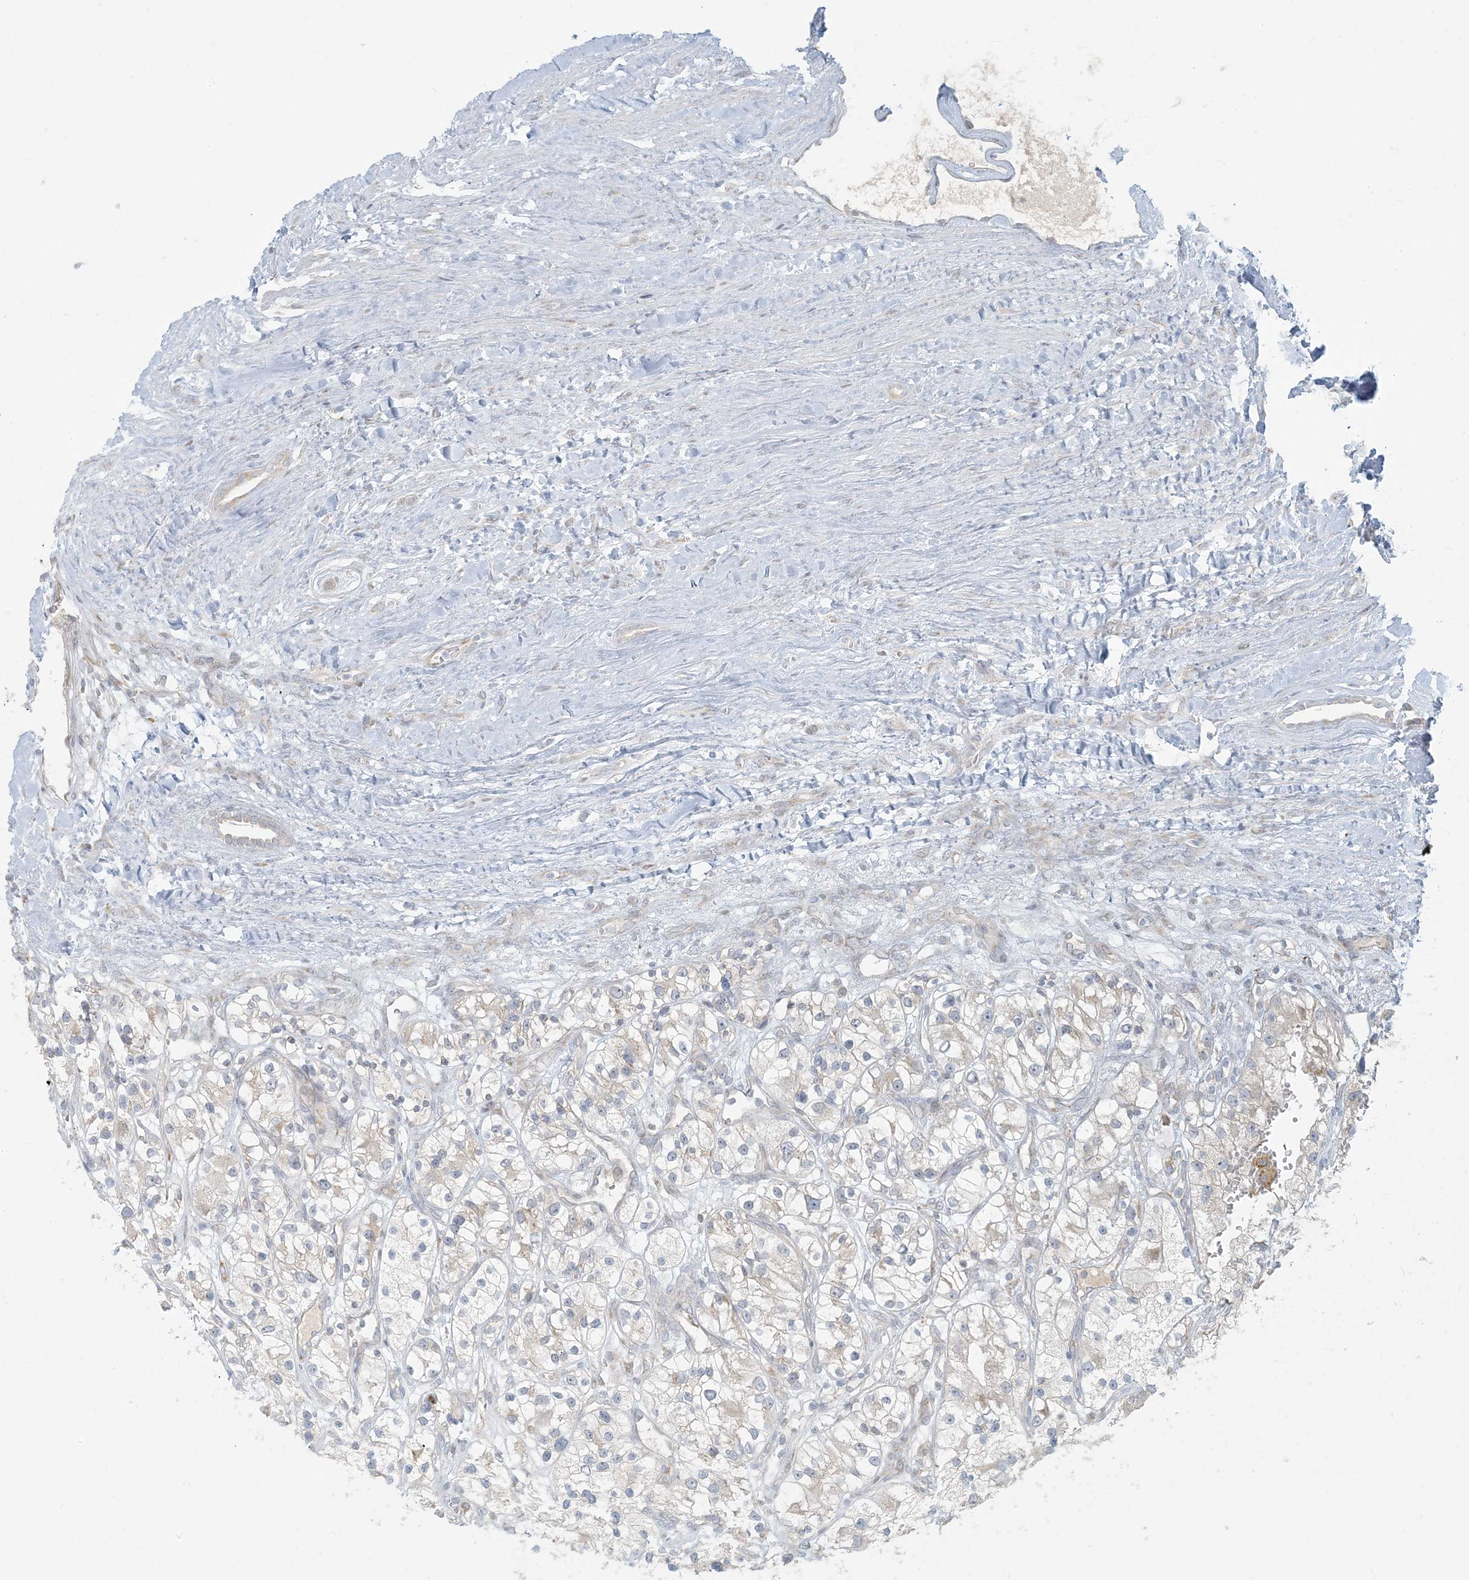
{"staining": {"intensity": "weak", "quantity": "<25%", "location": "cytoplasmic/membranous"}, "tissue": "renal cancer", "cell_type": "Tumor cells", "image_type": "cancer", "snomed": [{"axis": "morphology", "description": "Adenocarcinoma, NOS"}, {"axis": "topography", "description": "Kidney"}], "caption": "Protein analysis of renal adenocarcinoma displays no significant positivity in tumor cells.", "gene": "HACL1", "patient": {"sex": "female", "age": 57}}